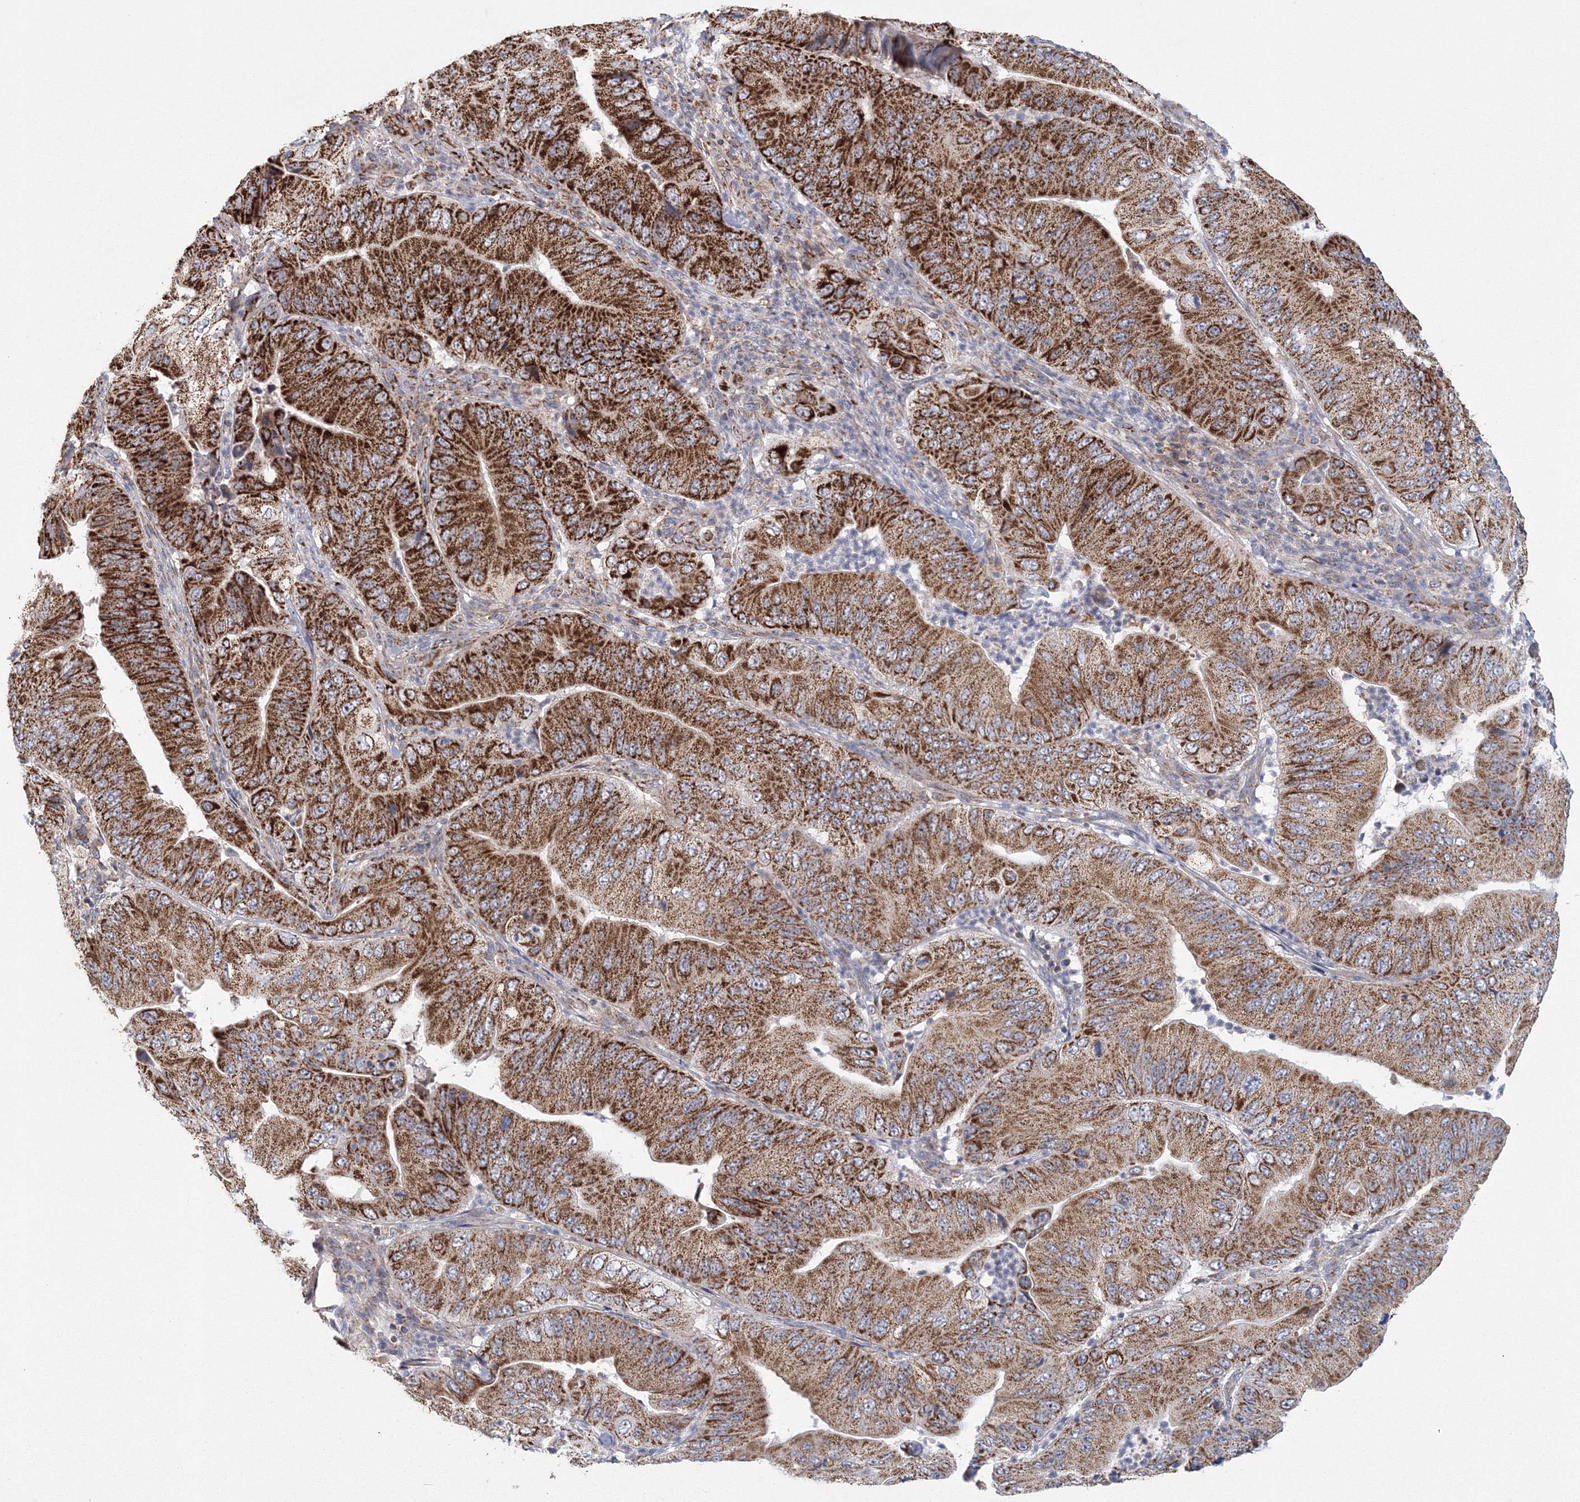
{"staining": {"intensity": "strong", "quantity": ">75%", "location": "cytoplasmic/membranous"}, "tissue": "pancreatic cancer", "cell_type": "Tumor cells", "image_type": "cancer", "snomed": [{"axis": "morphology", "description": "Adenocarcinoma, NOS"}, {"axis": "topography", "description": "Pancreas"}], "caption": "Protein analysis of pancreatic cancer (adenocarcinoma) tissue shows strong cytoplasmic/membranous positivity in approximately >75% of tumor cells.", "gene": "GRPEL1", "patient": {"sex": "female", "age": 77}}